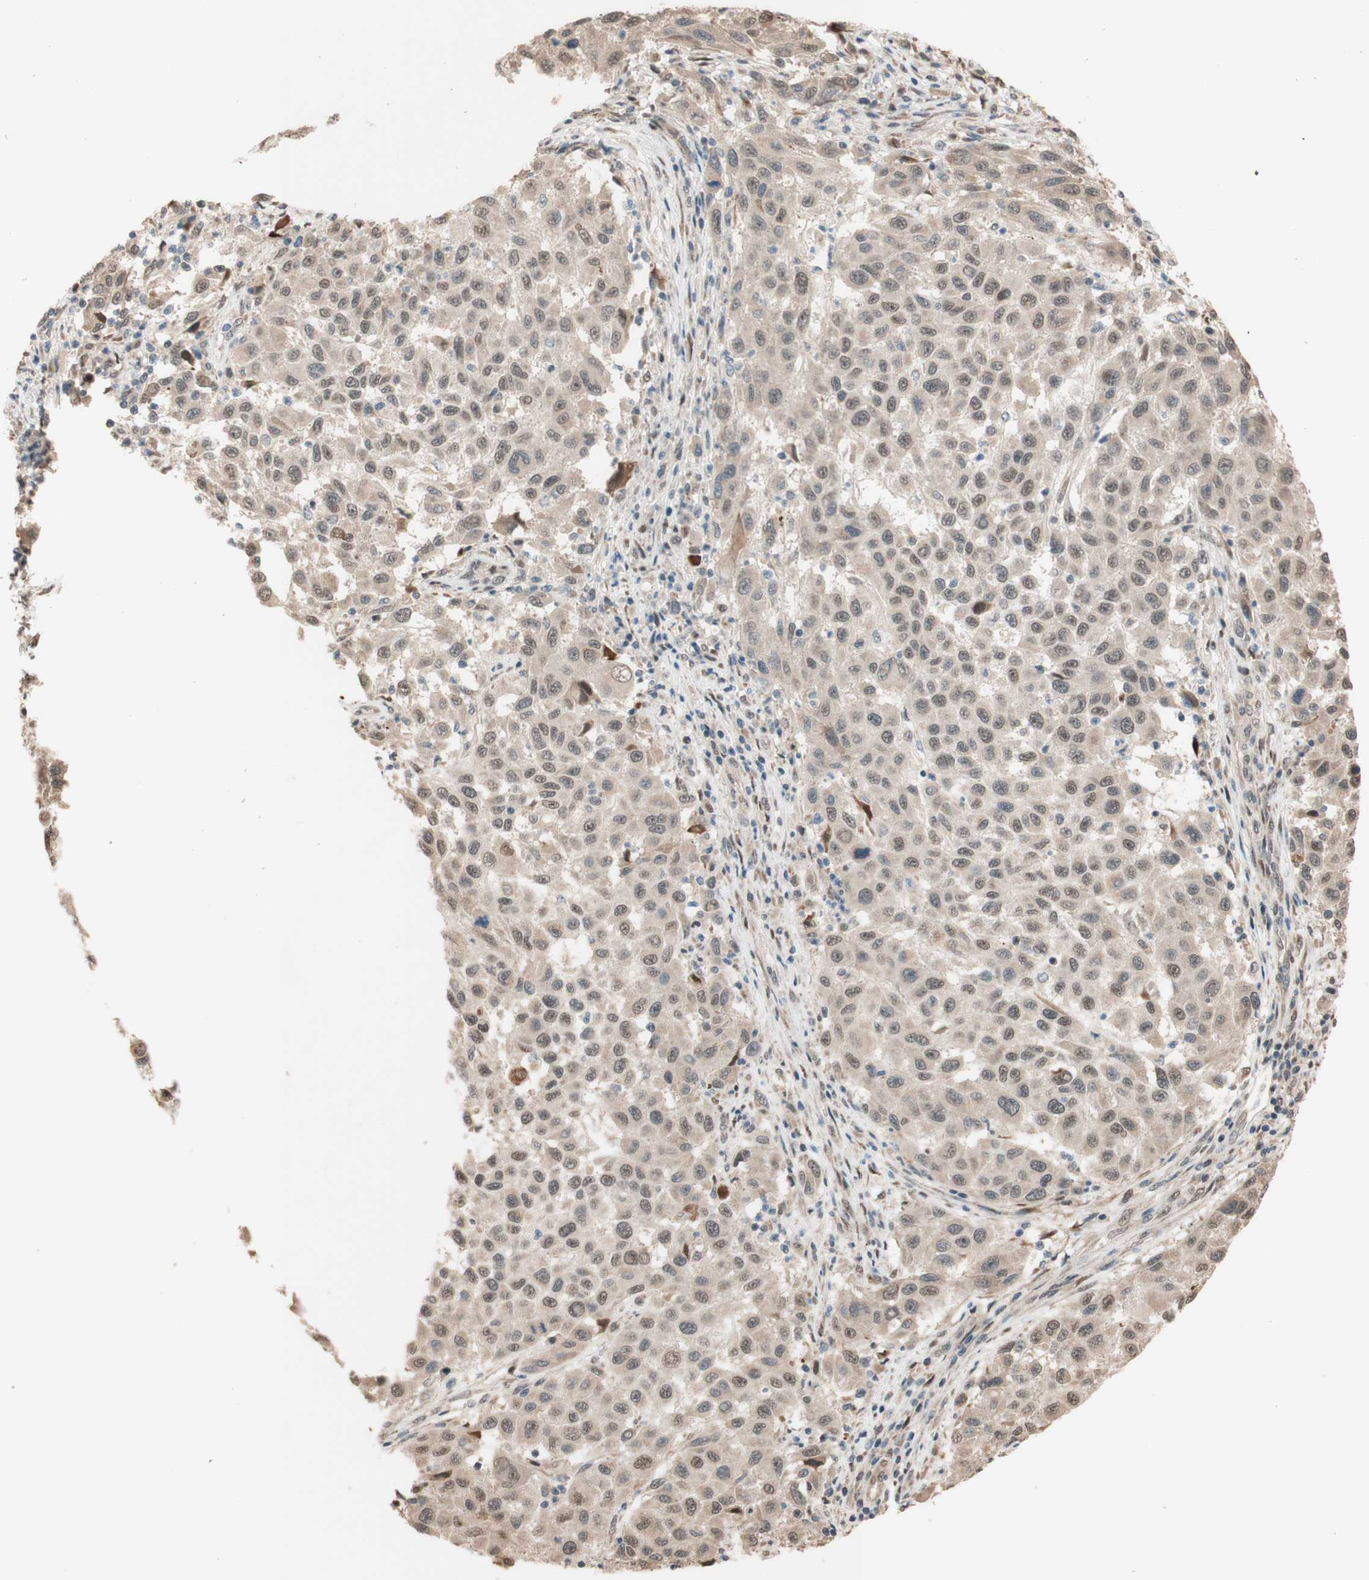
{"staining": {"intensity": "negative", "quantity": "none", "location": "none"}, "tissue": "melanoma", "cell_type": "Tumor cells", "image_type": "cancer", "snomed": [{"axis": "morphology", "description": "Malignant melanoma, Metastatic site"}, {"axis": "topography", "description": "Lymph node"}], "caption": "A histopathology image of human melanoma is negative for staining in tumor cells.", "gene": "CCNC", "patient": {"sex": "male", "age": 61}}